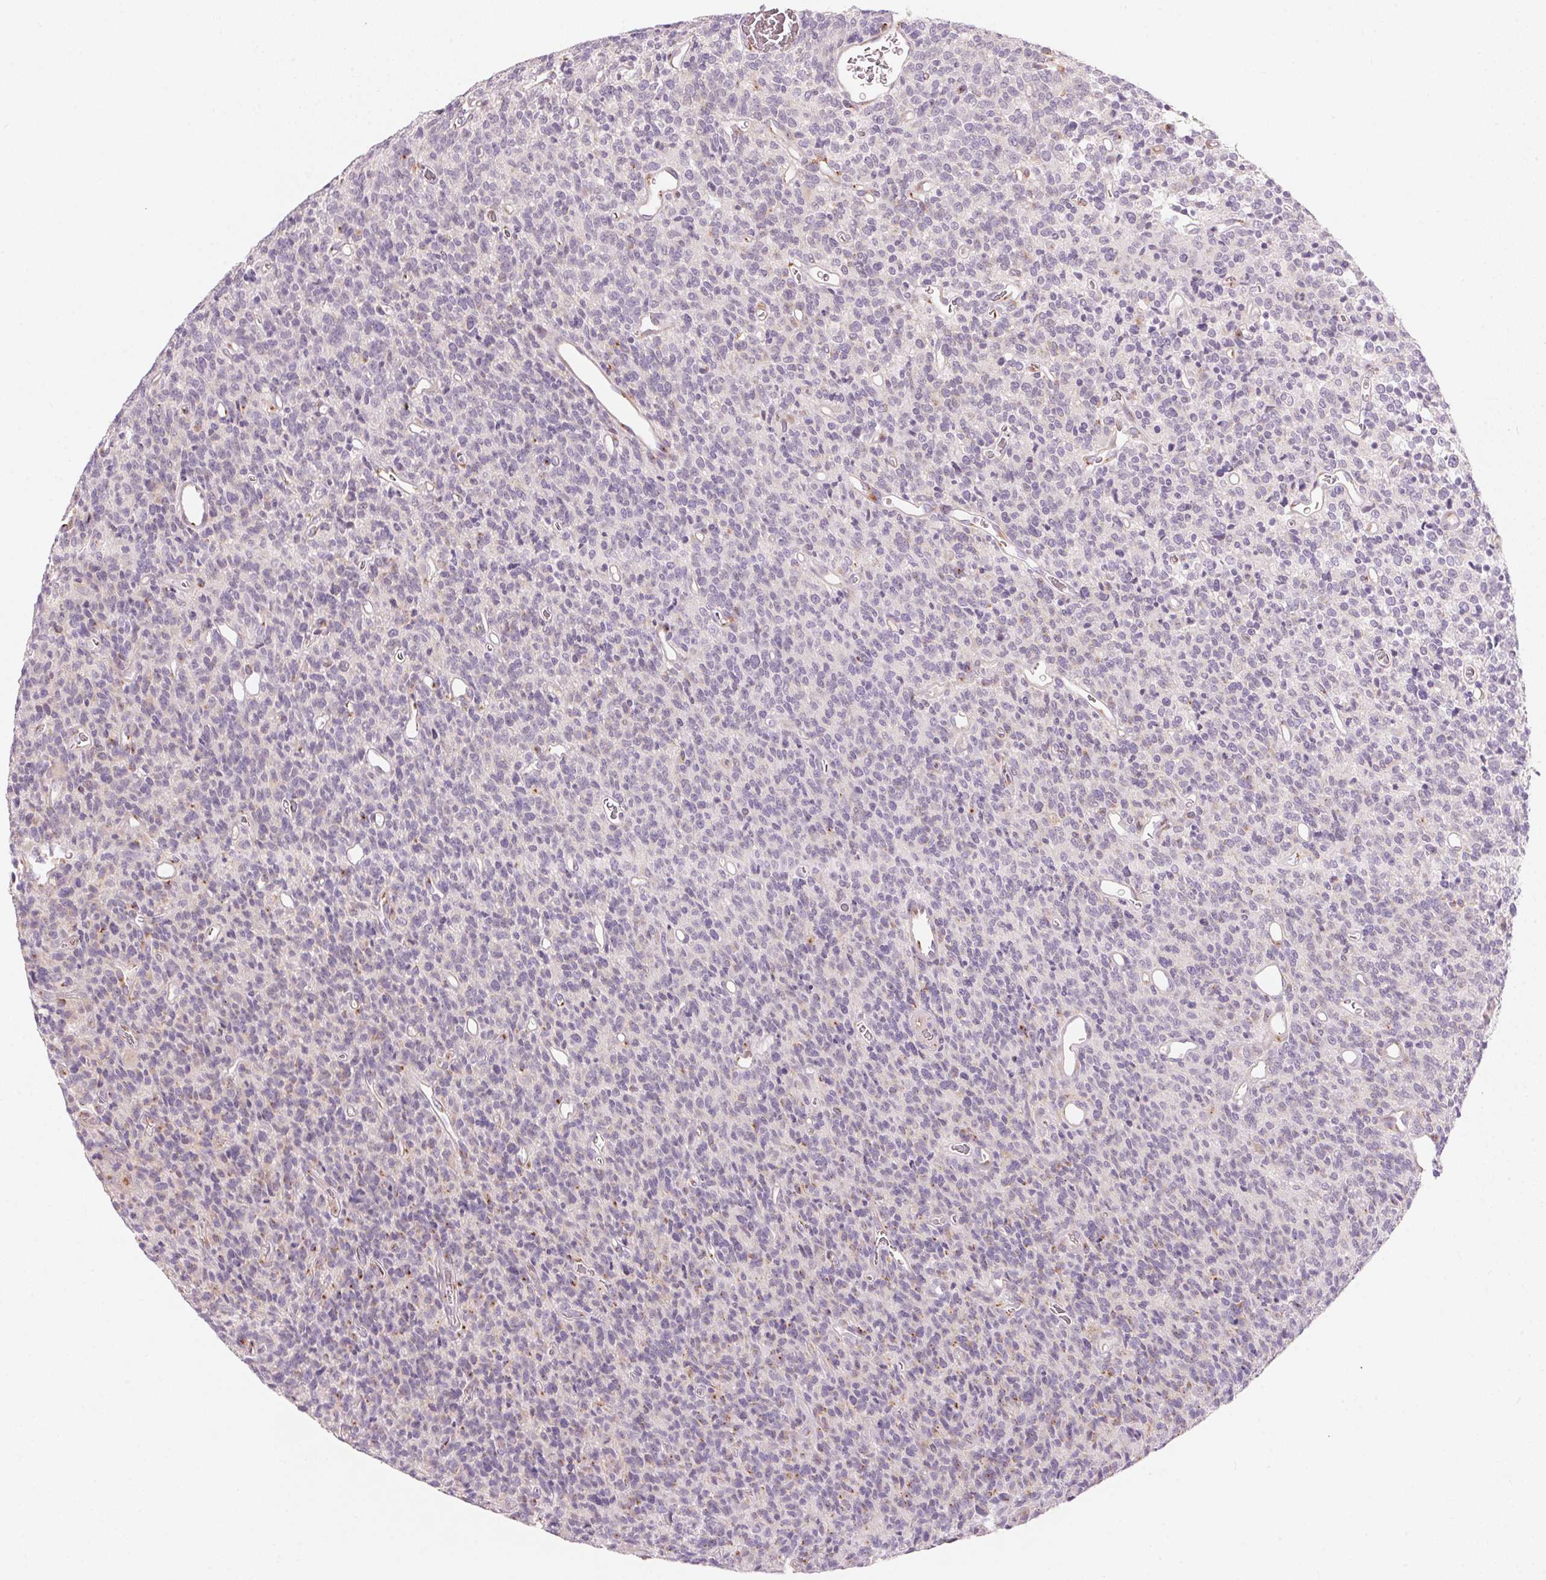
{"staining": {"intensity": "negative", "quantity": "none", "location": "none"}, "tissue": "glioma", "cell_type": "Tumor cells", "image_type": "cancer", "snomed": [{"axis": "morphology", "description": "Glioma, malignant, High grade"}, {"axis": "topography", "description": "Brain"}], "caption": "Immunohistochemistry image of human malignant glioma (high-grade) stained for a protein (brown), which exhibits no expression in tumor cells.", "gene": "DRAM2", "patient": {"sex": "male", "age": 76}}